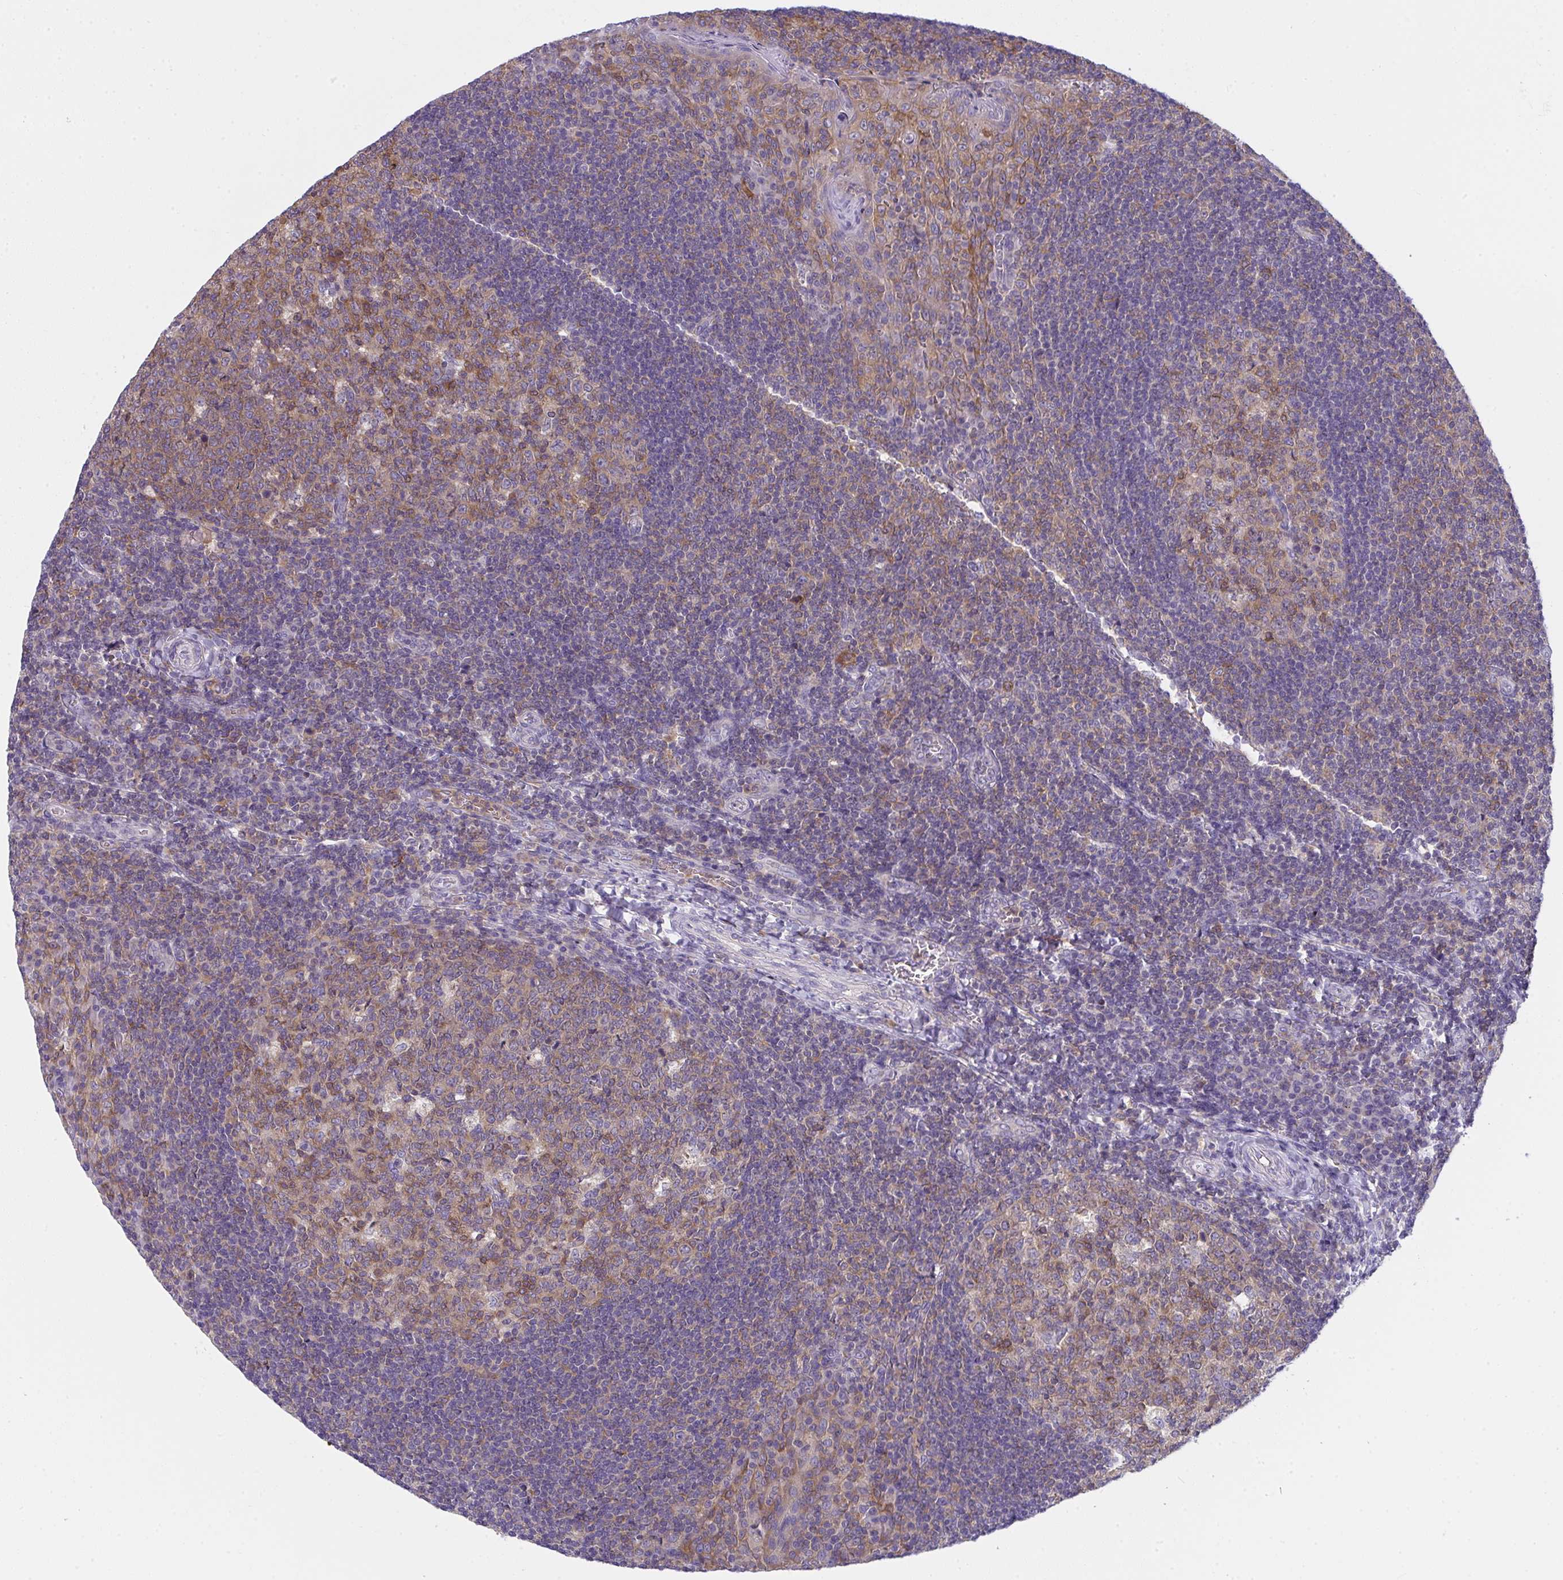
{"staining": {"intensity": "moderate", "quantity": ">75%", "location": "cytoplasmic/membranous"}, "tissue": "tonsil", "cell_type": "Germinal center cells", "image_type": "normal", "snomed": [{"axis": "morphology", "description": "Normal tissue, NOS"}, {"axis": "topography", "description": "Tonsil"}], "caption": "DAB (3,3'-diaminobenzidine) immunohistochemical staining of benign human tonsil shows moderate cytoplasmic/membranous protein expression in about >75% of germinal center cells. (Brightfield microscopy of DAB IHC at high magnification).", "gene": "SLC30A6", "patient": {"sex": "male", "age": 17}}